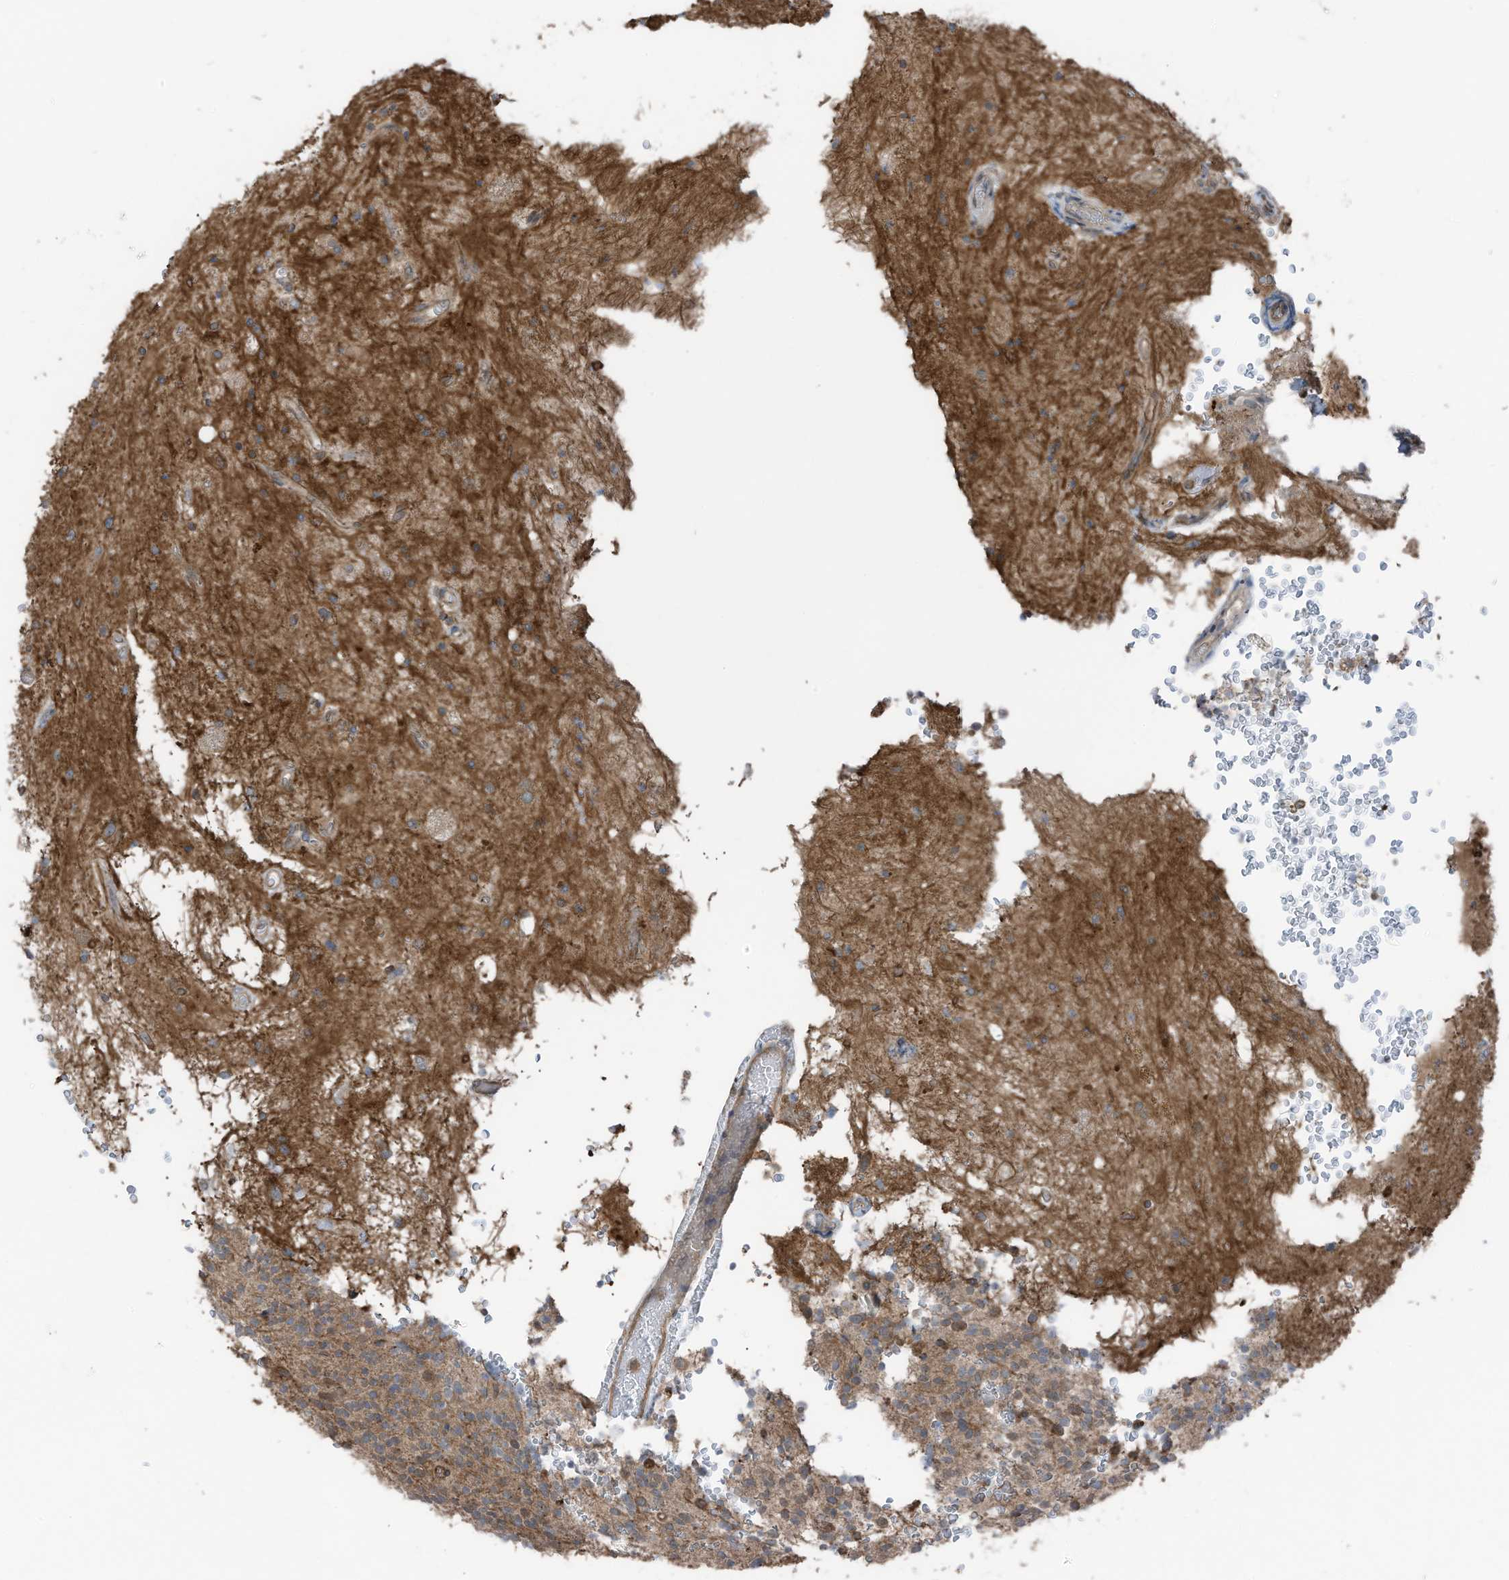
{"staining": {"intensity": "moderate", "quantity": "<25%", "location": "cytoplasmic/membranous"}, "tissue": "glioma", "cell_type": "Tumor cells", "image_type": "cancer", "snomed": [{"axis": "morphology", "description": "Glioma, malignant, High grade"}, {"axis": "topography", "description": "Brain"}], "caption": "A low amount of moderate cytoplasmic/membranous expression is seen in about <25% of tumor cells in high-grade glioma (malignant) tissue.", "gene": "TXNDC9", "patient": {"sex": "male", "age": 34}}